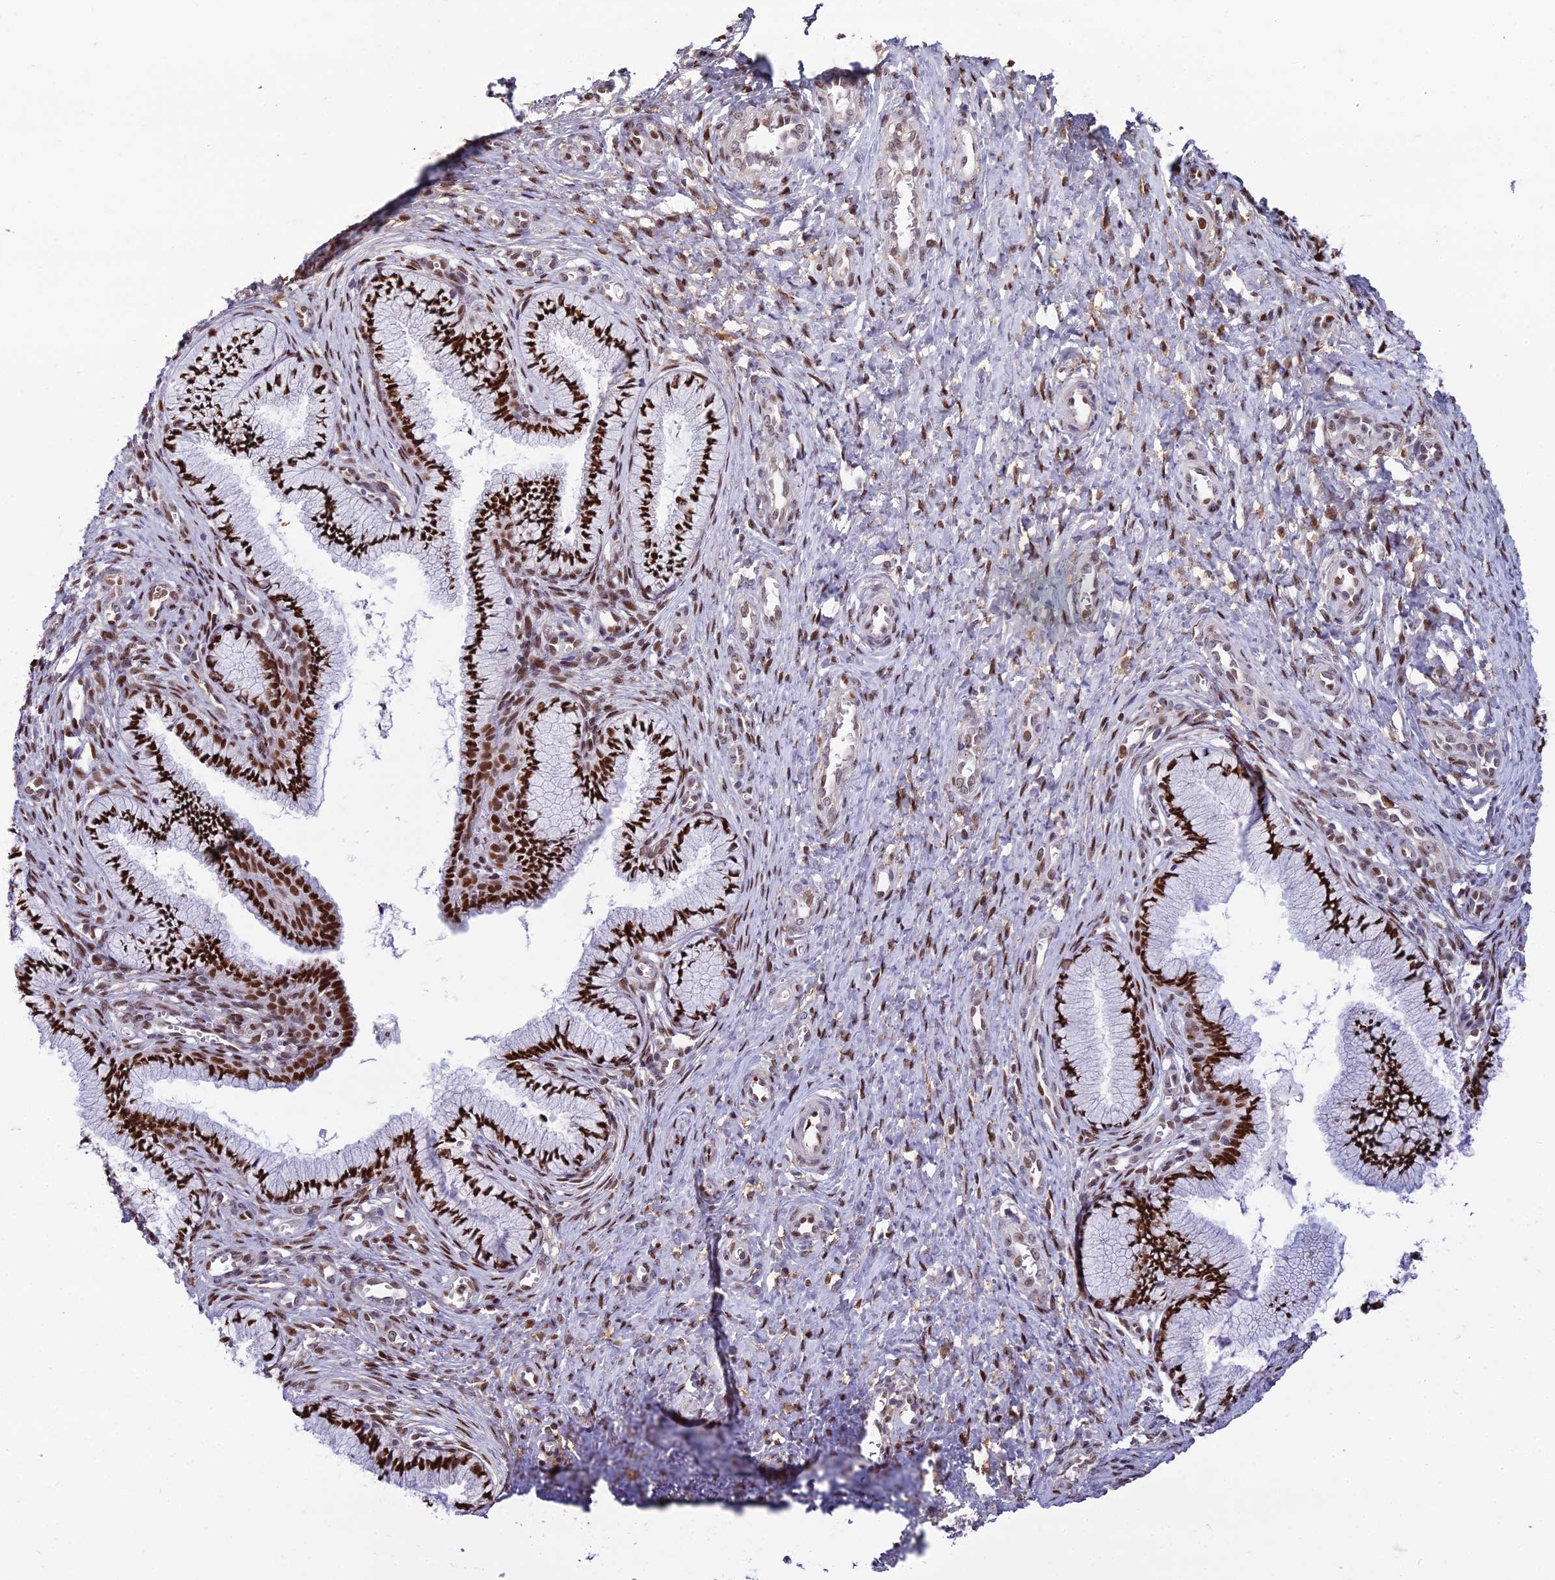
{"staining": {"intensity": "strong", "quantity": ">75%", "location": "nuclear"}, "tissue": "cervix", "cell_type": "Glandular cells", "image_type": "normal", "snomed": [{"axis": "morphology", "description": "Normal tissue, NOS"}, {"axis": "topography", "description": "Cervix"}], "caption": "Normal cervix demonstrates strong nuclear staining in about >75% of glandular cells, visualized by immunohistochemistry.", "gene": "ZNF707", "patient": {"sex": "female", "age": 36}}